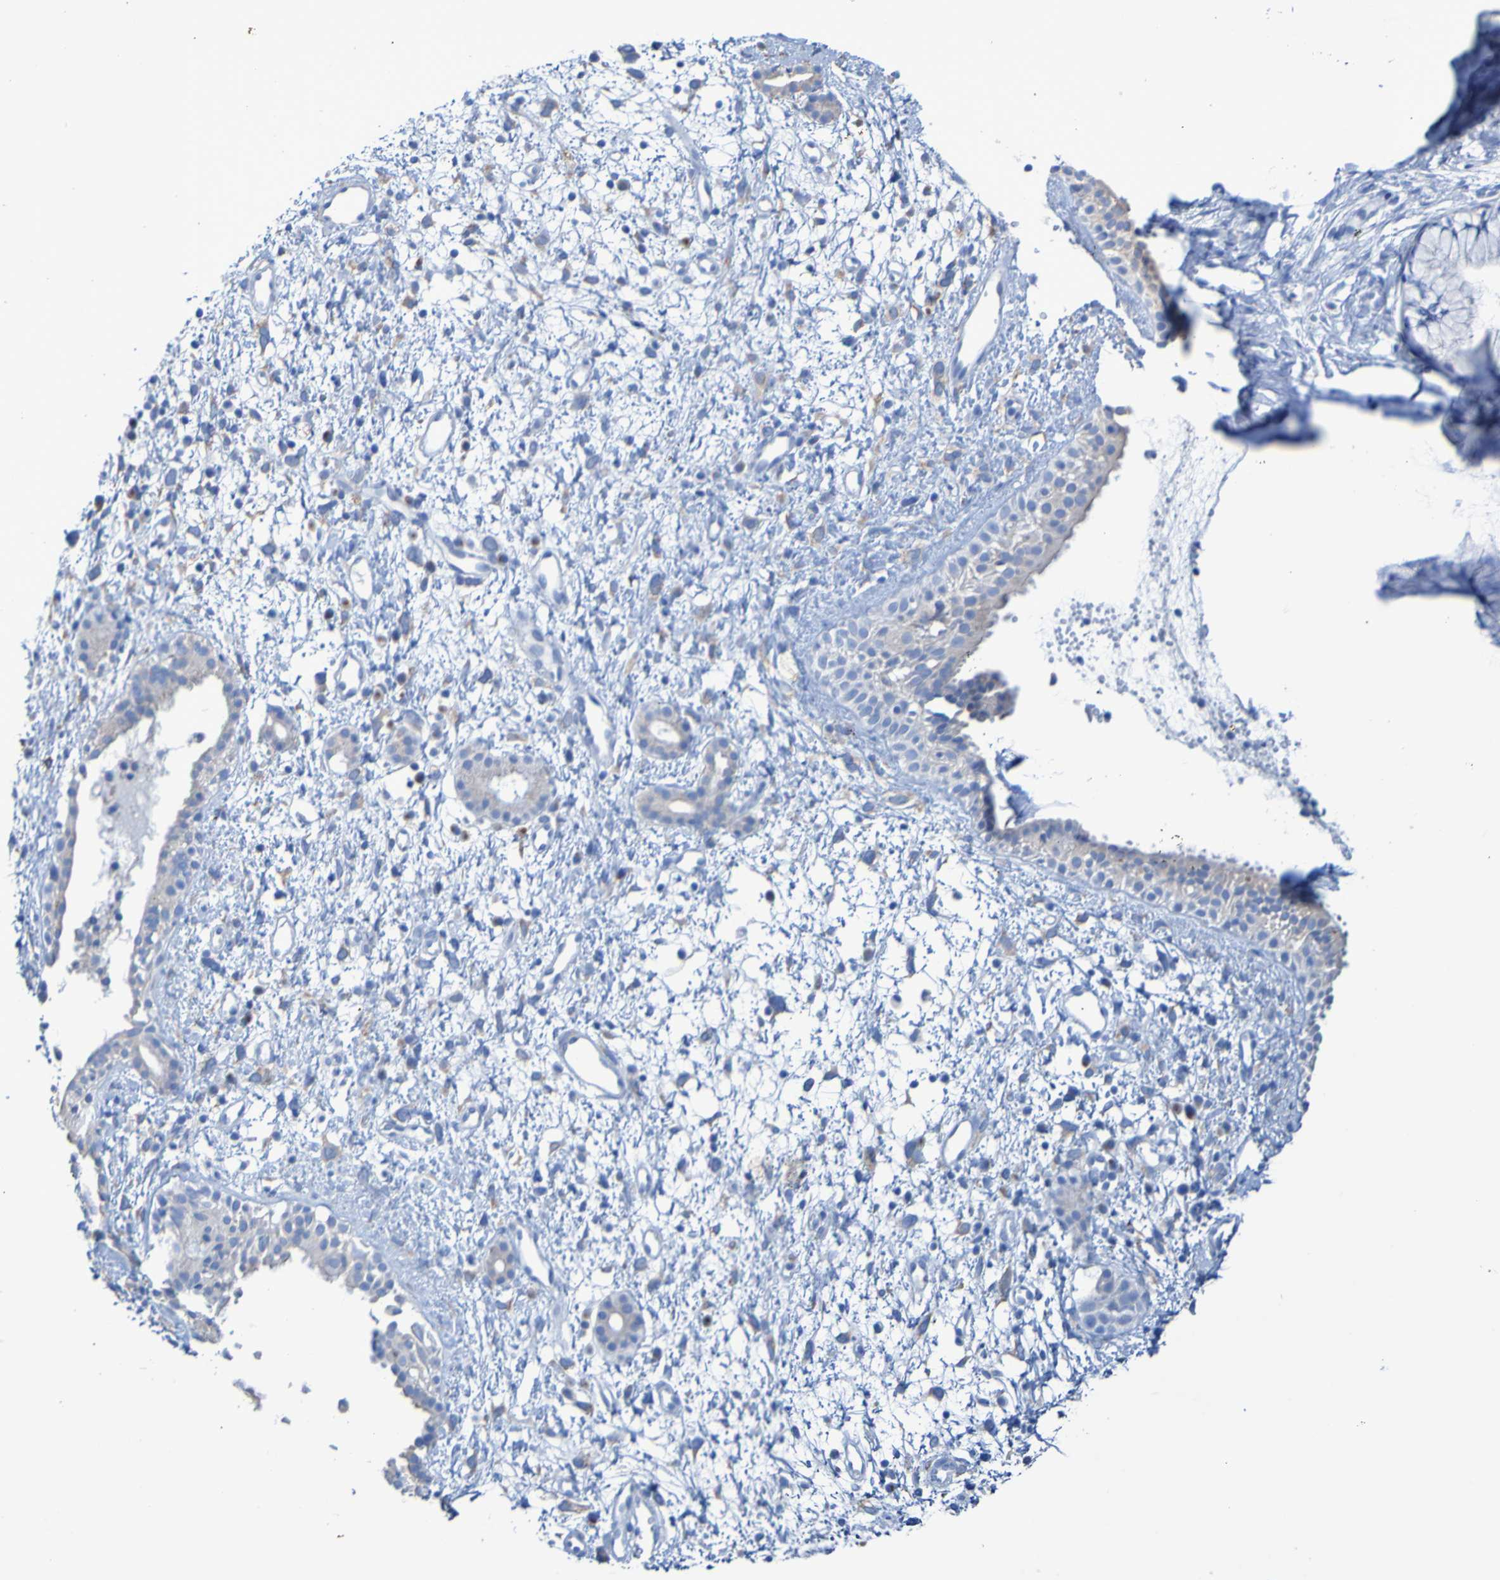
{"staining": {"intensity": "negative", "quantity": "none", "location": "none"}, "tissue": "nasopharynx", "cell_type": "Respiratory epithelial cells", "image_type": "normal", "snomed": [{"axis": "morphology", "description": "Normal tissue, NOS"}, {"axis": "topography", "description": "Nasopharynx"}], "caption": "Immunohistochemistry photomicrograph of unremarkable nasopharynx: human nasopharynx stained with DAB (3,3'-diaminobenzidine) shows no significant protein expression in respiratory epithelial cells.", "gene": "ACMSD", "patient": {"sex": "male", "age": 22}}